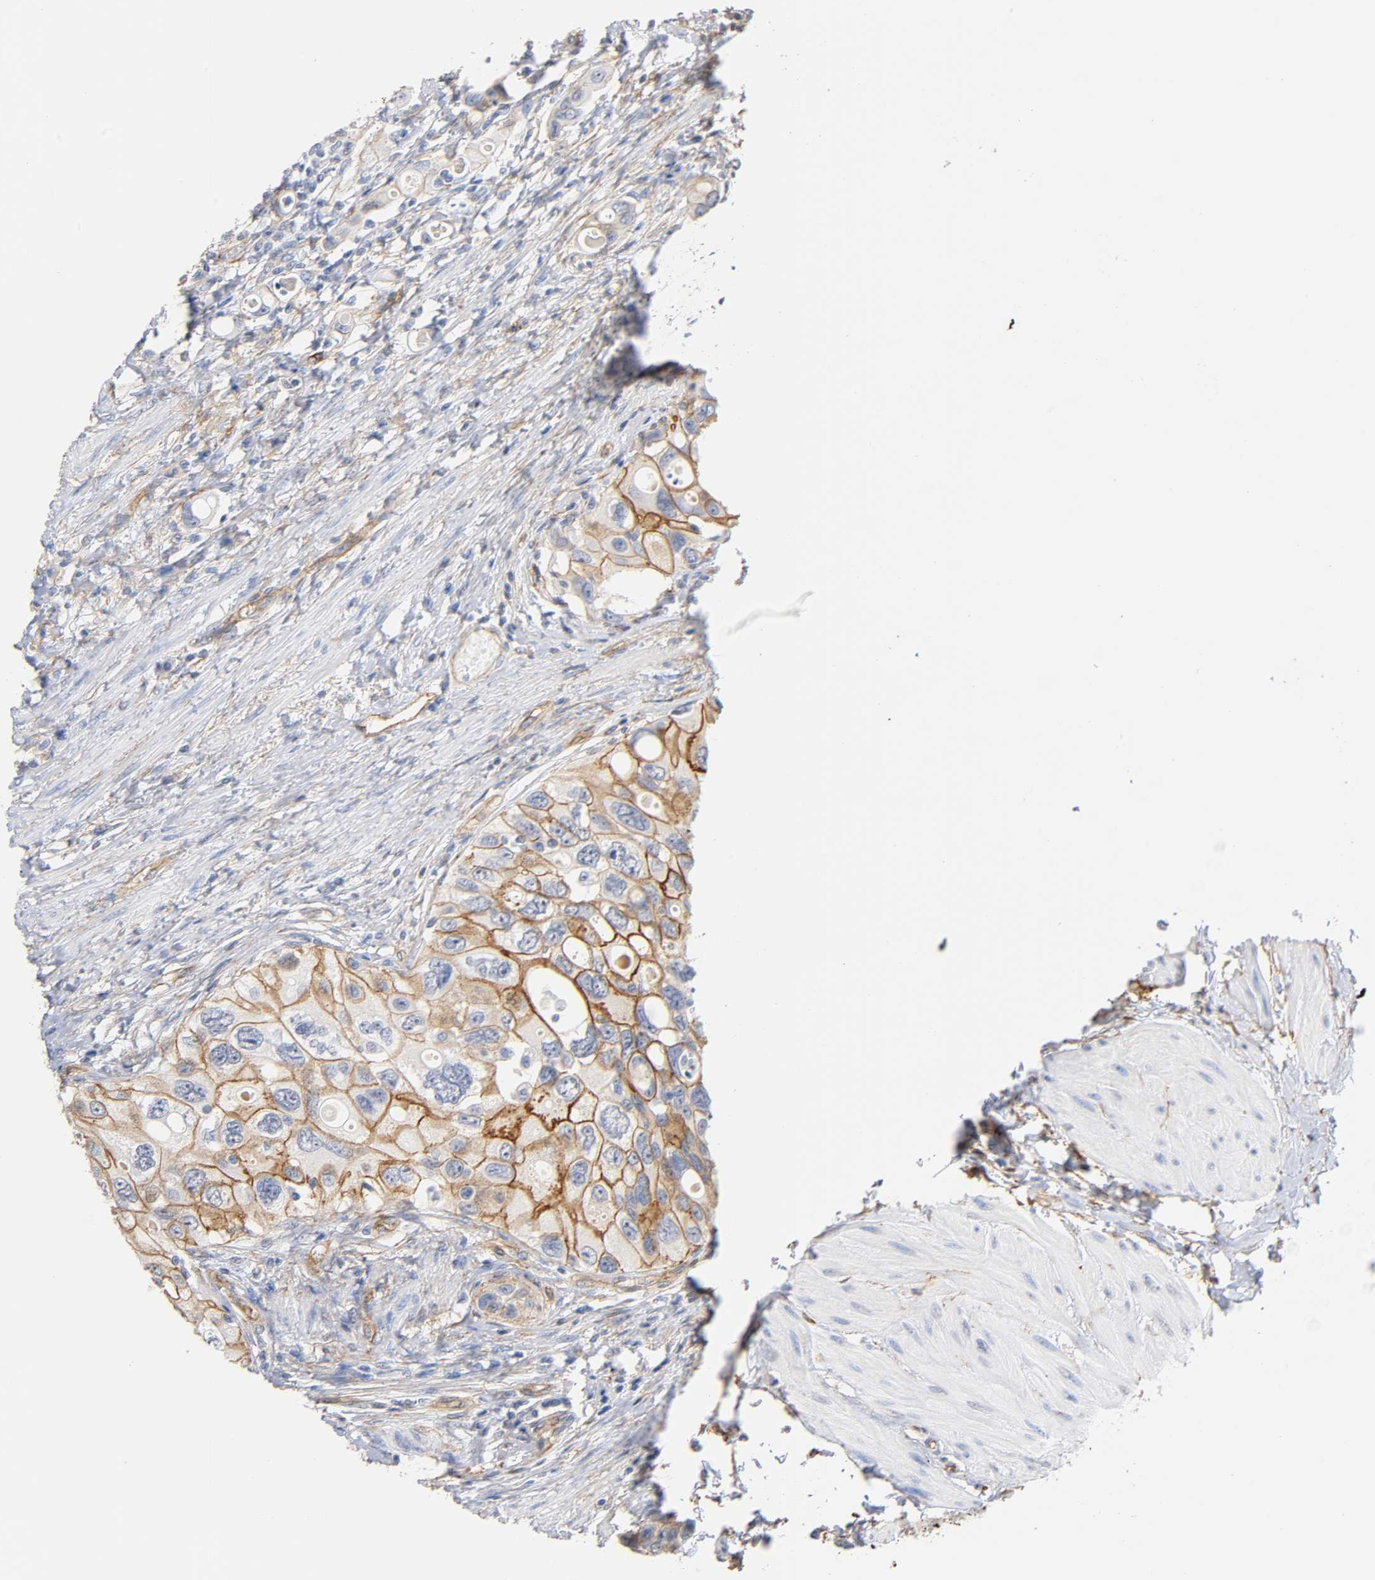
{"staining": {"intensity": "moderate", "quantity": "25%-75%", "location": "cytoplasmic/membranous"}, "tissue": "urothelial cancer", "cell_type": "Tumor cells", "image_type": "cancer", "snomed": [{"axis": "morphology", "description": "Urothelial carcinoma, High grade"}, {"axis": "topography", "description": "Urinary bladder"}], "caption": "DAB (3,3'-diaminobenzidine) immunohistochemical staining of human urothelial carcinoma (high-grade) displays moderate cytoplasmic/membranous protein positivity in about 25%-75% of tumor cells. The protein of interest is shown in brown color, while the nuclei are stained blue.", "gene": "SPTAN1", "patient": {"sex": "female", "age": 56}}